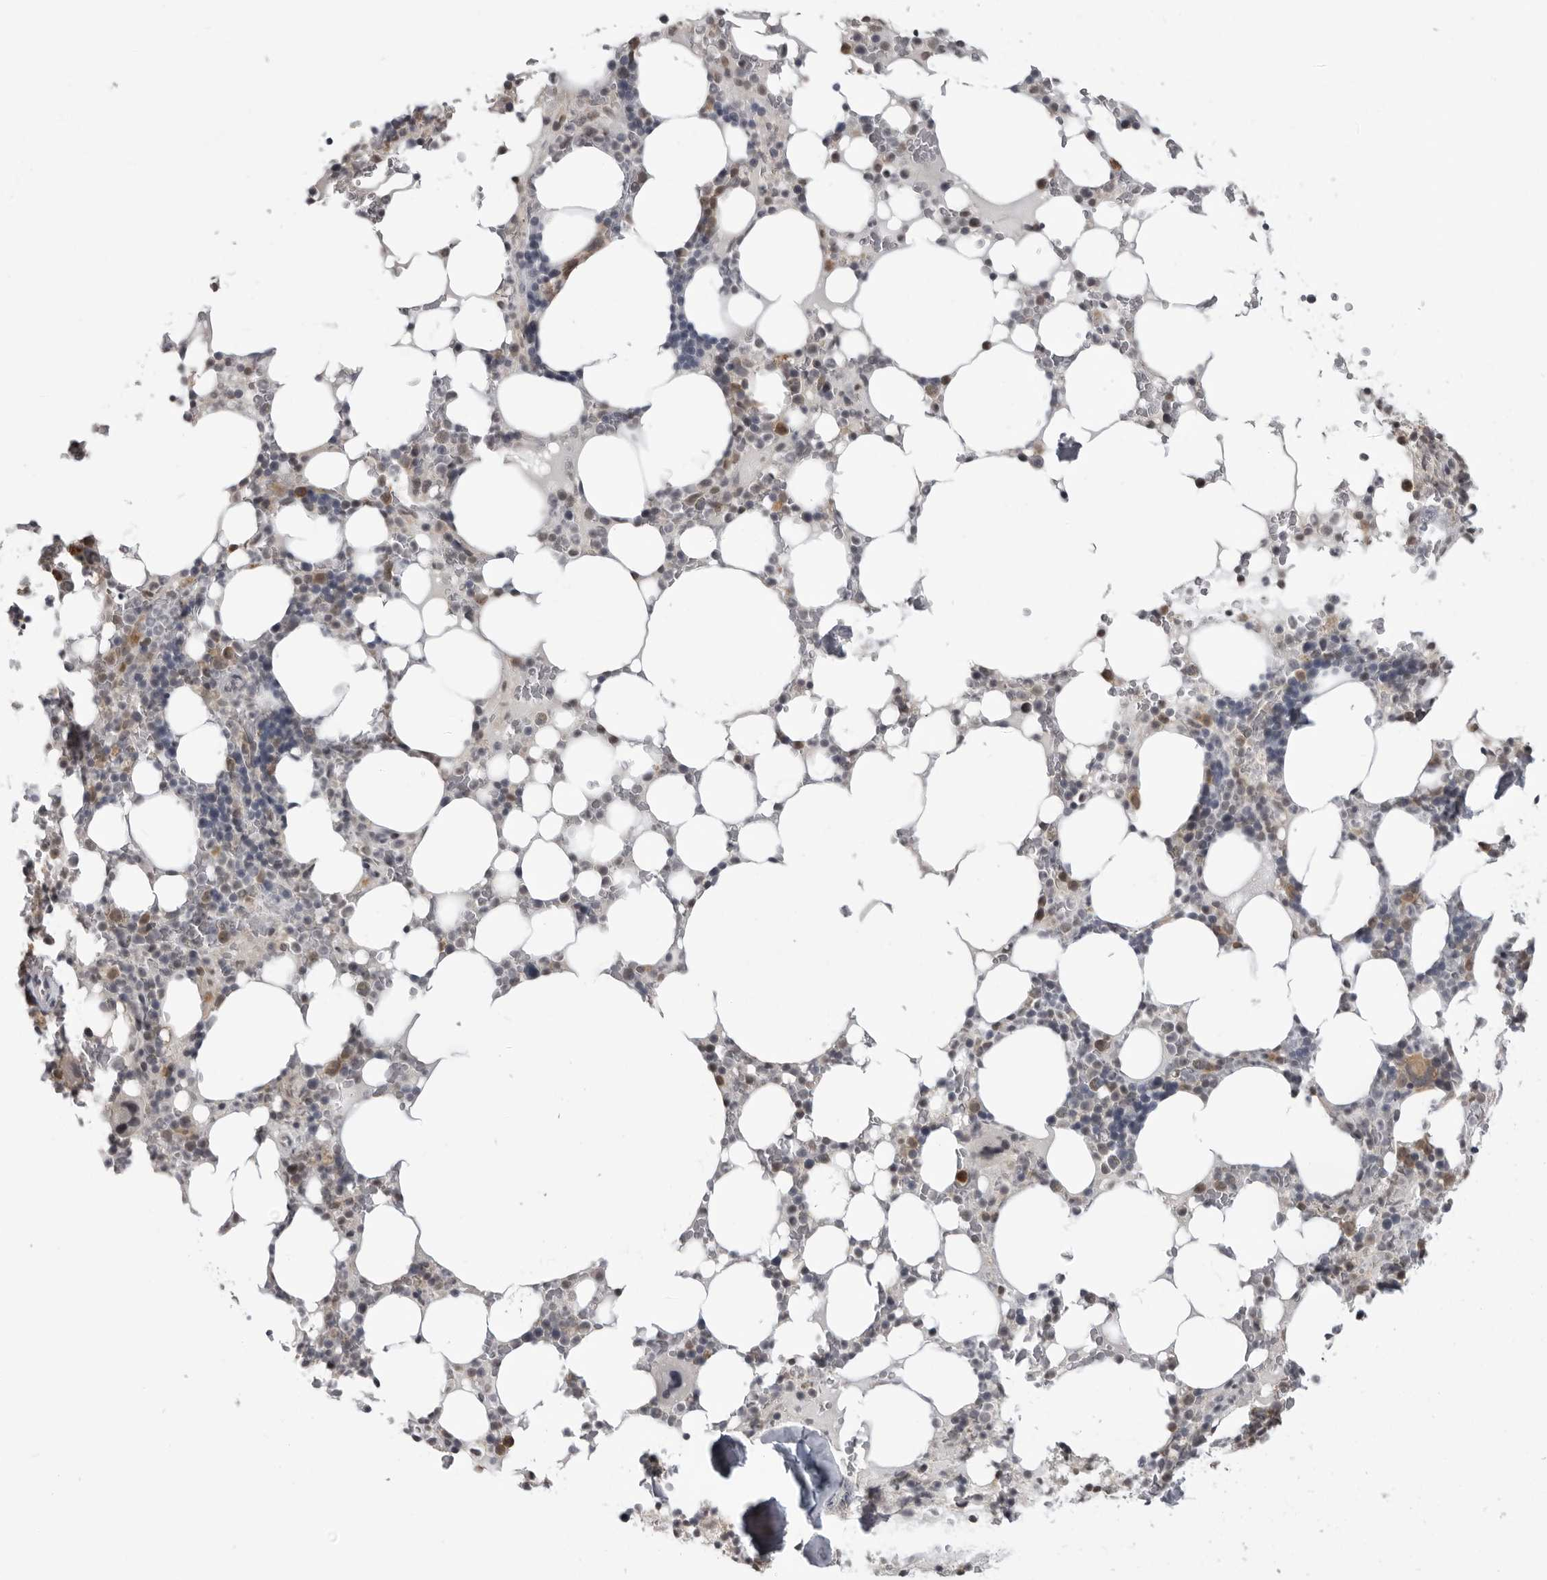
{"staining": {"intensity": "moderate", "quantity": "<25%", "location": "cytoplasmic/membranous"}, "tissue": "bone marrow", "cell_type": "Hematopoietic cells", "image_type": "normal", "snomed": [{"axis": "morphology", "description": "Normal tissue, NOS"}, {"axis": "topography", "description": "Bone marrow"}], "caption": "An immunohistochemistry photomicrograph of benign tissue is shown. Protein staining in brown shows moderate cytoplasmic/membranous positivity in bone marrow within hematopoietic cells. Immunohistochemistry stains the protein in brown and the nuclei are stained blue.", "gene": "PDCL3", "patient": {"sex": "male", "age": 58}}